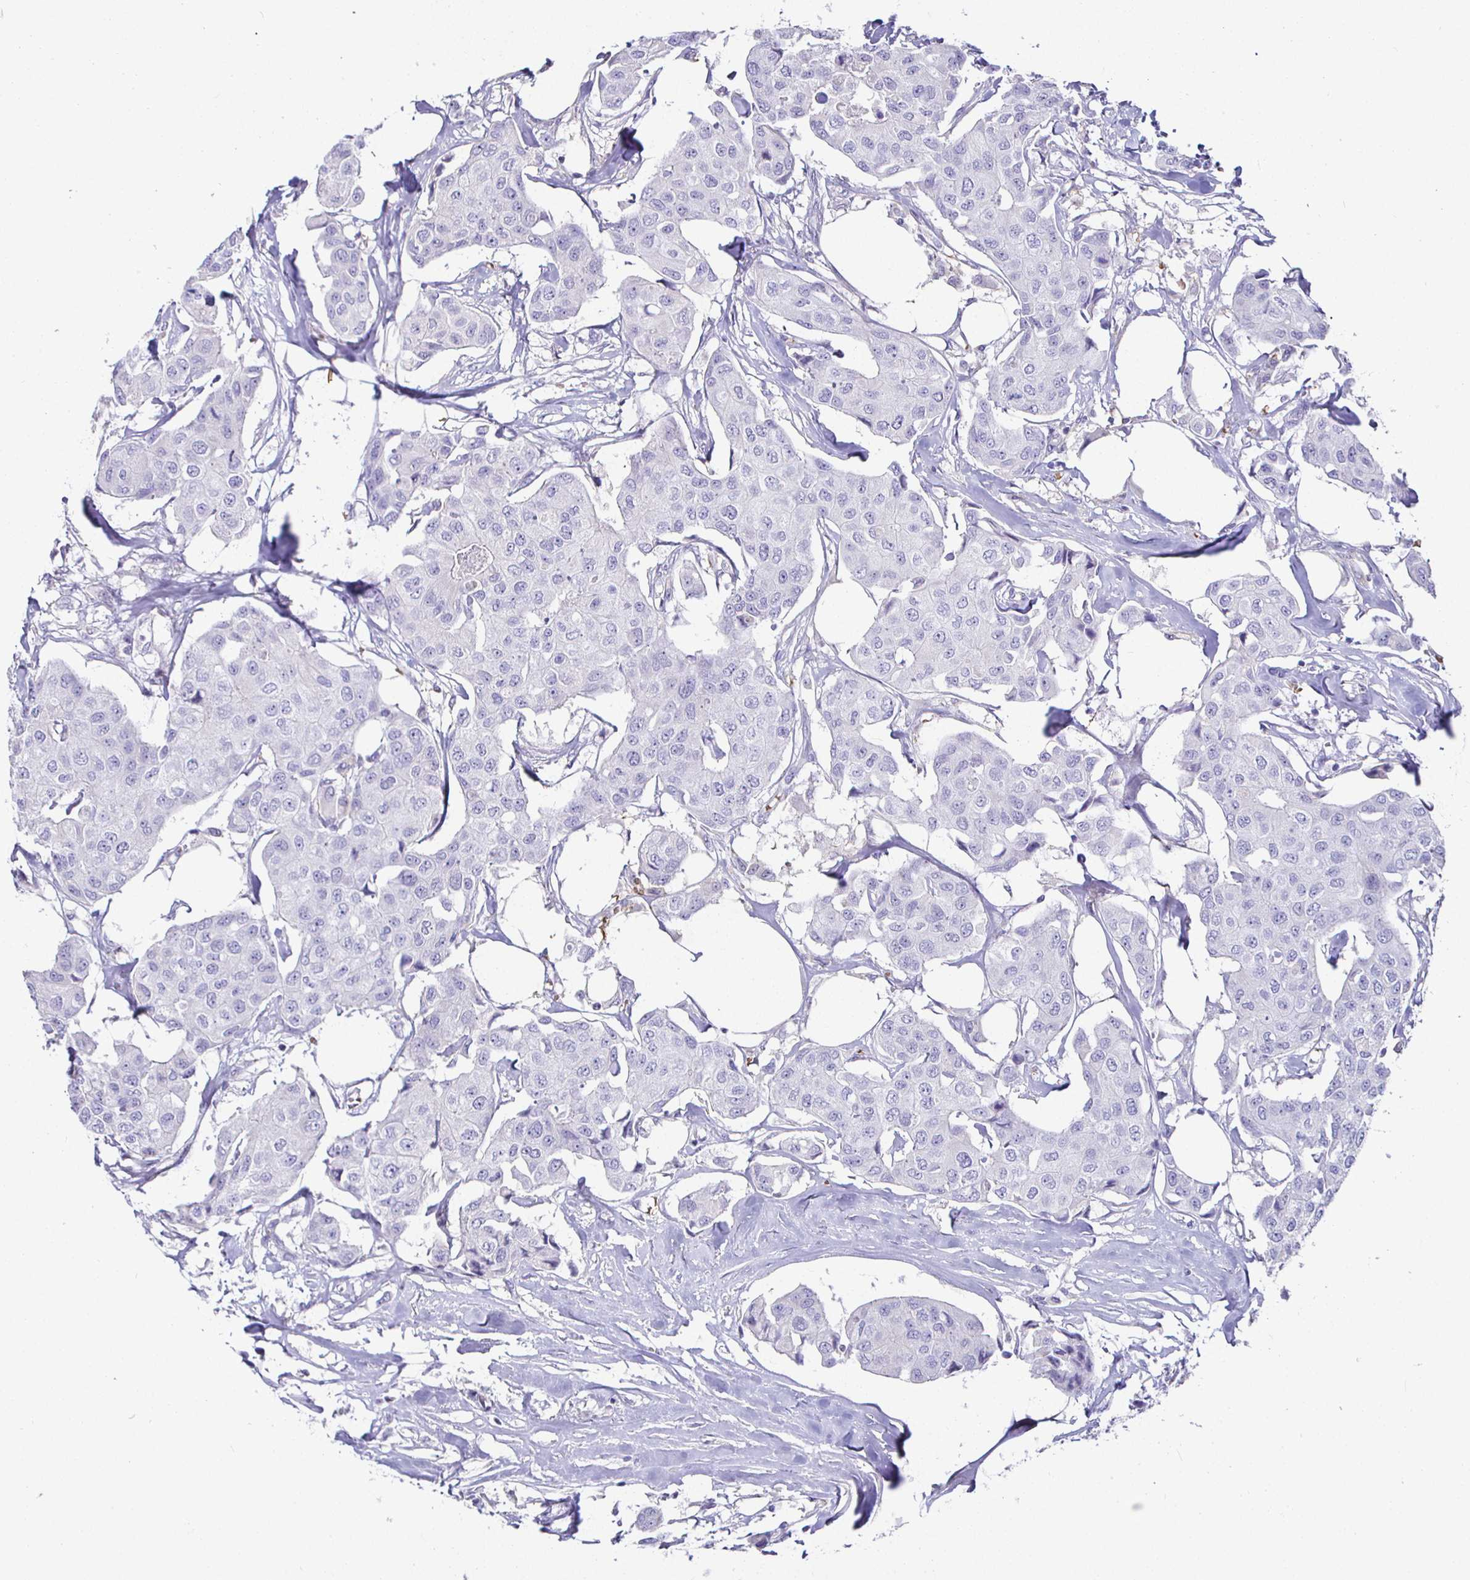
{"staining": {"intensity": "negative", "quantity": "none", "location": "none"}, "tissue": "breast cancer", "cell_type": "Tumor cells", "image_type": "cancer", "snomed": [{"axis": "morphology", "description": "Duct carcinoma"}, {"axis": "topography", "description": "Breast"}, {"axis": "topography", "description": "Lymph node"}], "caption": "Infiltrating ductal carcinoma (breast) was stained to show a protein in brown. There is no significant positivity in tumor cells. (IHC, brightfield microscopy, high magnification).", "gene": "SIRPA", "patient": {"sex": "female", "age": 80}}